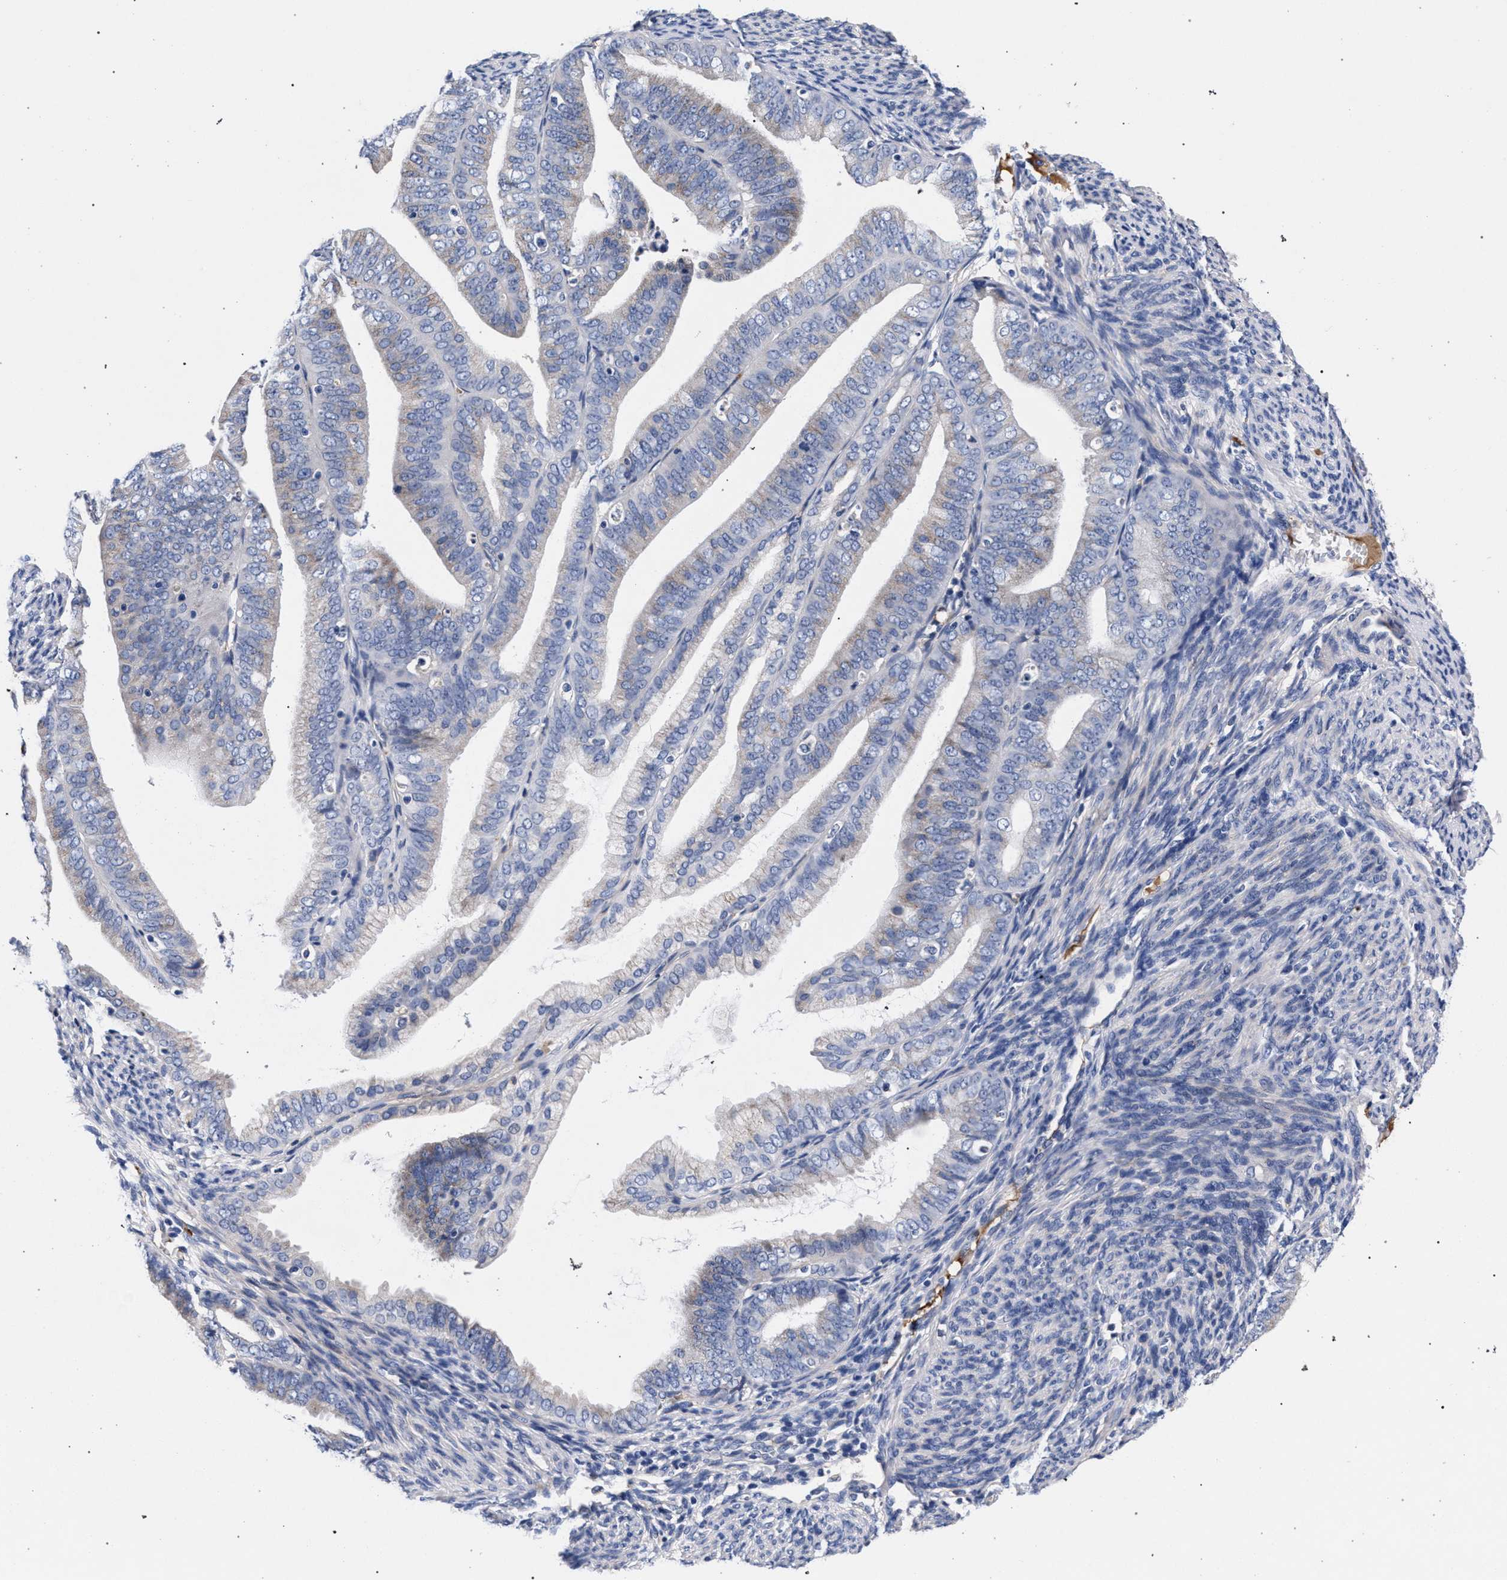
{"staining": {"intensity": "negative", "quantity": "none", "location": "none"}, "tissue": "endometrial cancer", "cell_type": "Tumor cells", "image_type": "cancer", "snomed": [{"axis": "morphology", "description": "Adenocarcinoma, NOS"}, {"axis": "topography", "description": "Endometrium"}], "caption": "The IHC histopathology image has no significant staining in tumor cells of adenocarcinoma (endometrial) tissue.", "gene": "ACOX1", "patient": {"sex": "female", "age": 63}}